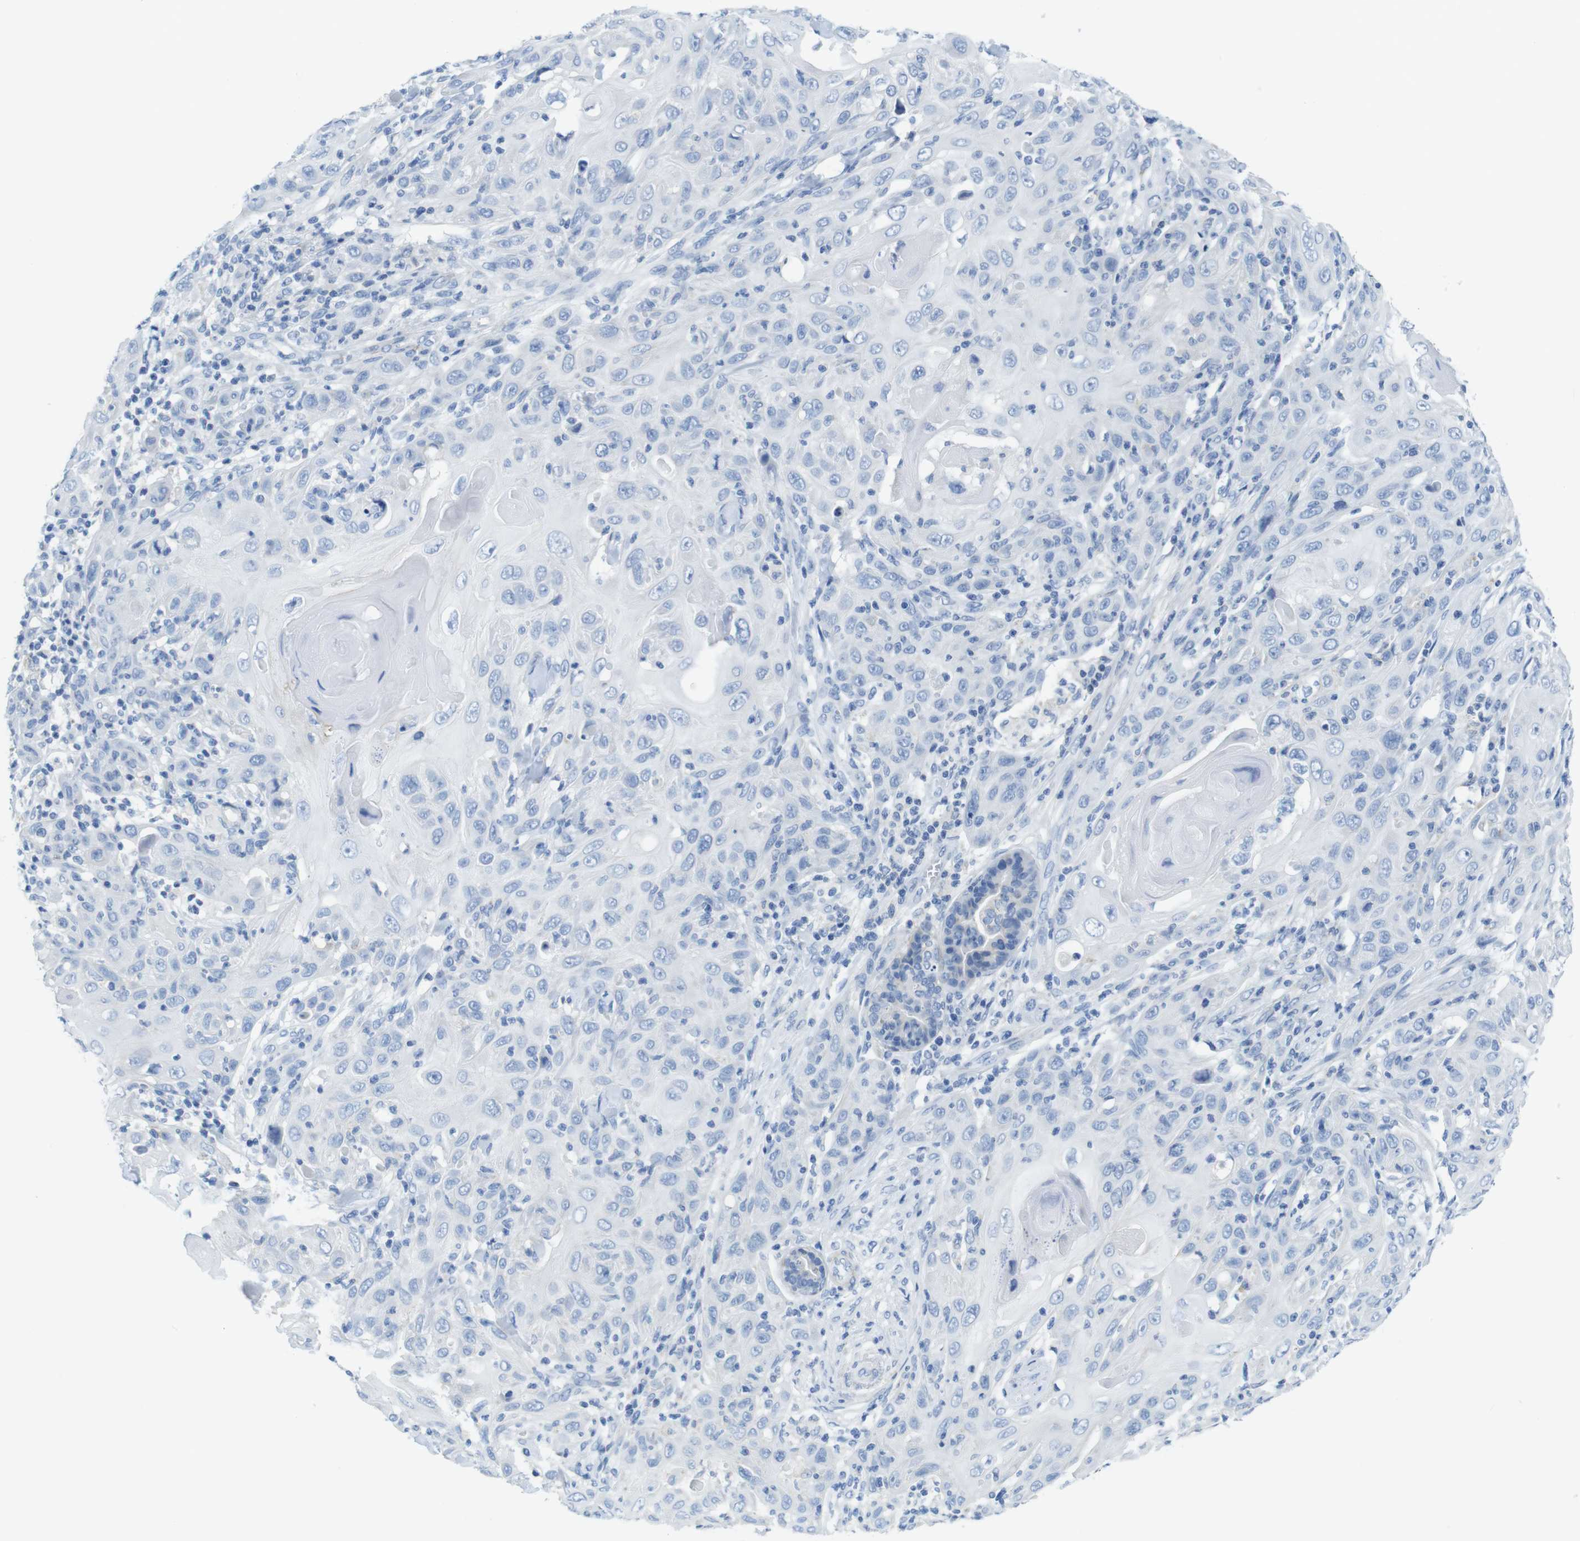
{"staining": {"intensity": "negative", "quantity": "none", "location": "none"}, "tissue": "skin cancer", "cell_type": "Tumor cells", "image_type": "cancer", "snomed": [{"axis": "morphology", "description": "Squamous cell carcinoma, NOS"}, {"axis": "topography", "description": "Skin"}], "caption": "Immunohistochemistry of human skin cancer (squamous cell carcinoma) demonstrates no positivity in tumor cells.", "gene": "ASIC5", "patient": {"sex": "female", "age": 88}}